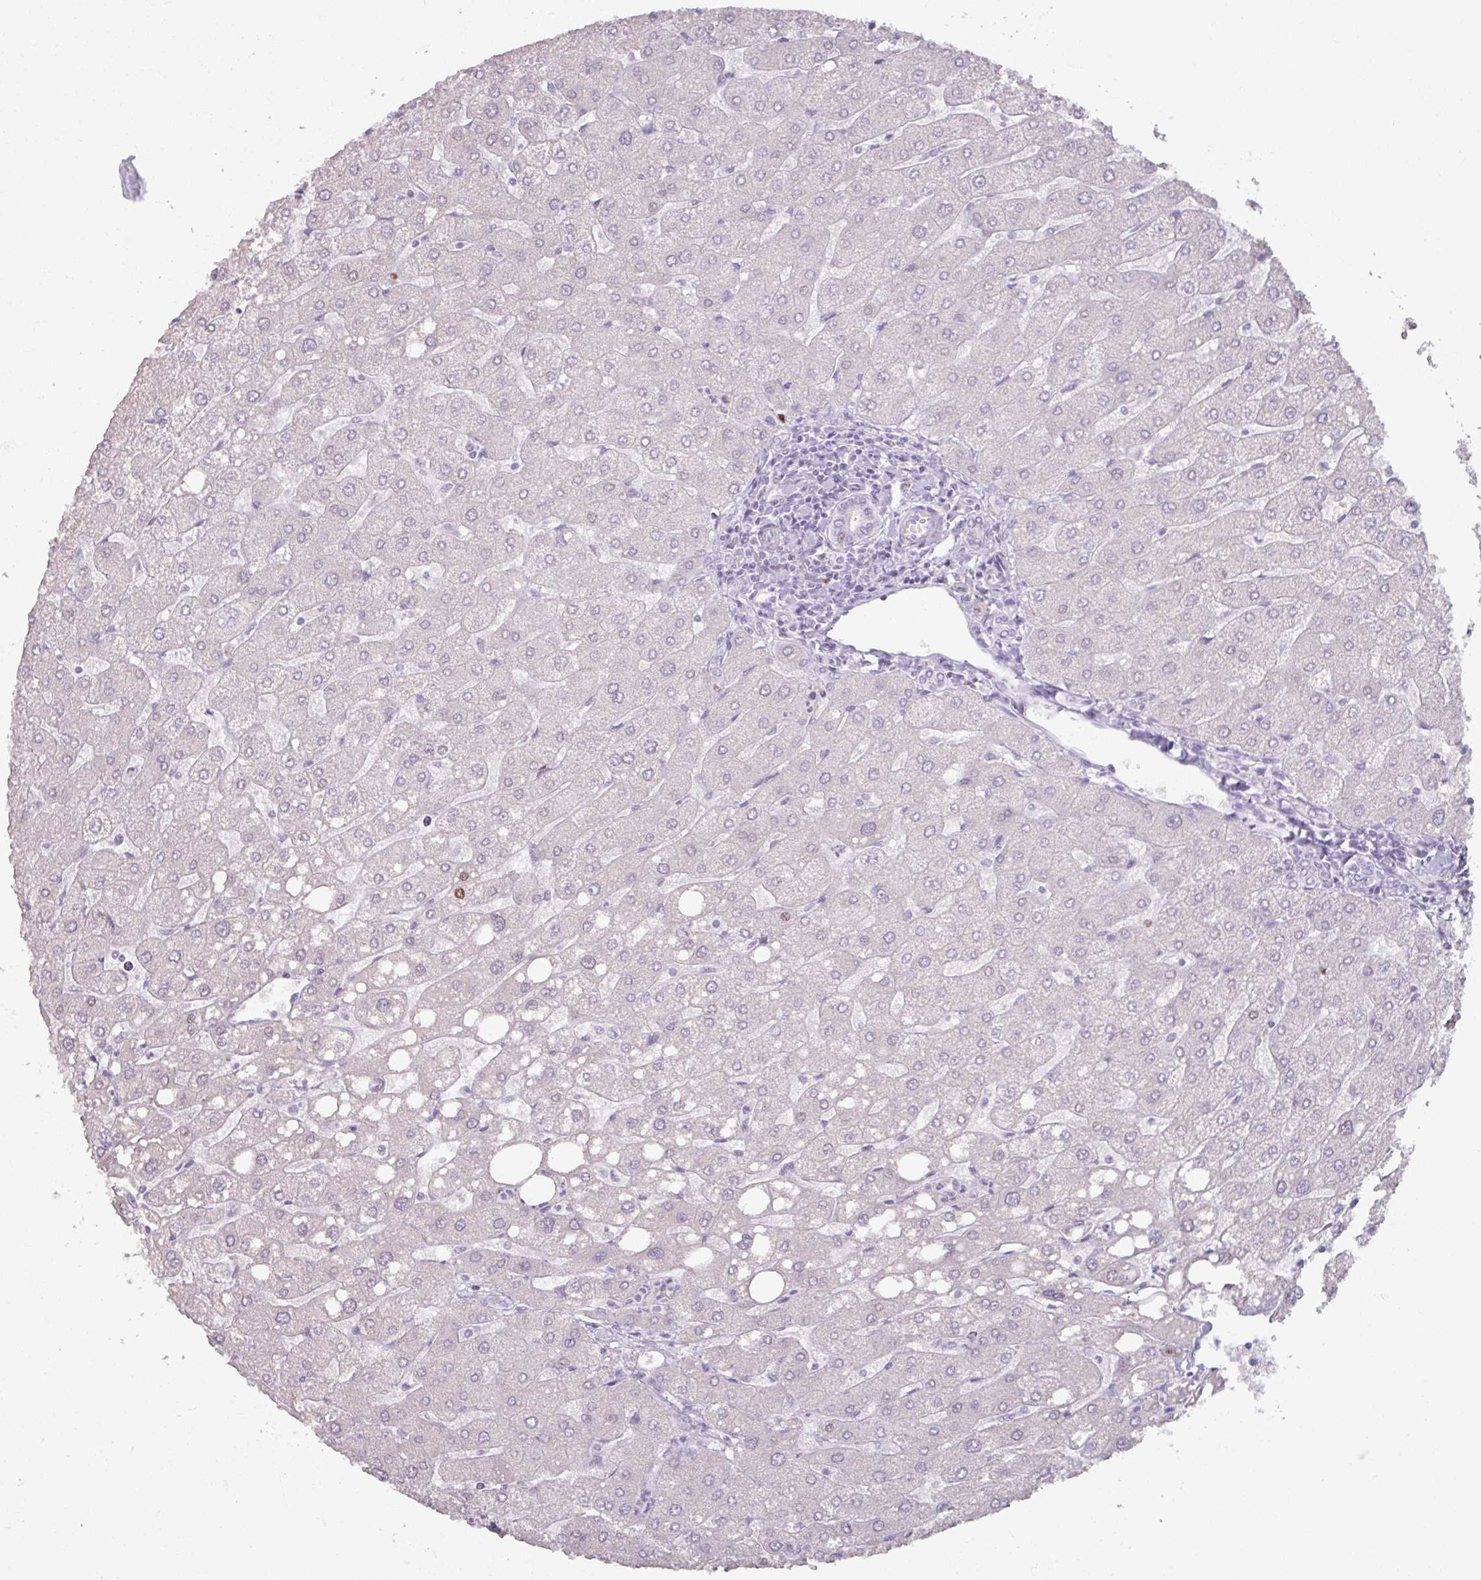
{"staining": {"intensity": "negative", "quantity": "none", "location": "none"}, "tissue": "liver", "cell_type": "Cholangiocytes", "image_type": "normal", "snomed": [{"axis": "morphology", "description": "Normal tissue, NOS"}, {"axis": "topography", "description": "Liver"}], "caption": "Cholangiocytes show no significant staining in normal liver.", "gene": "ATAD2", "patient": {"sex": "male", "age": 67}}